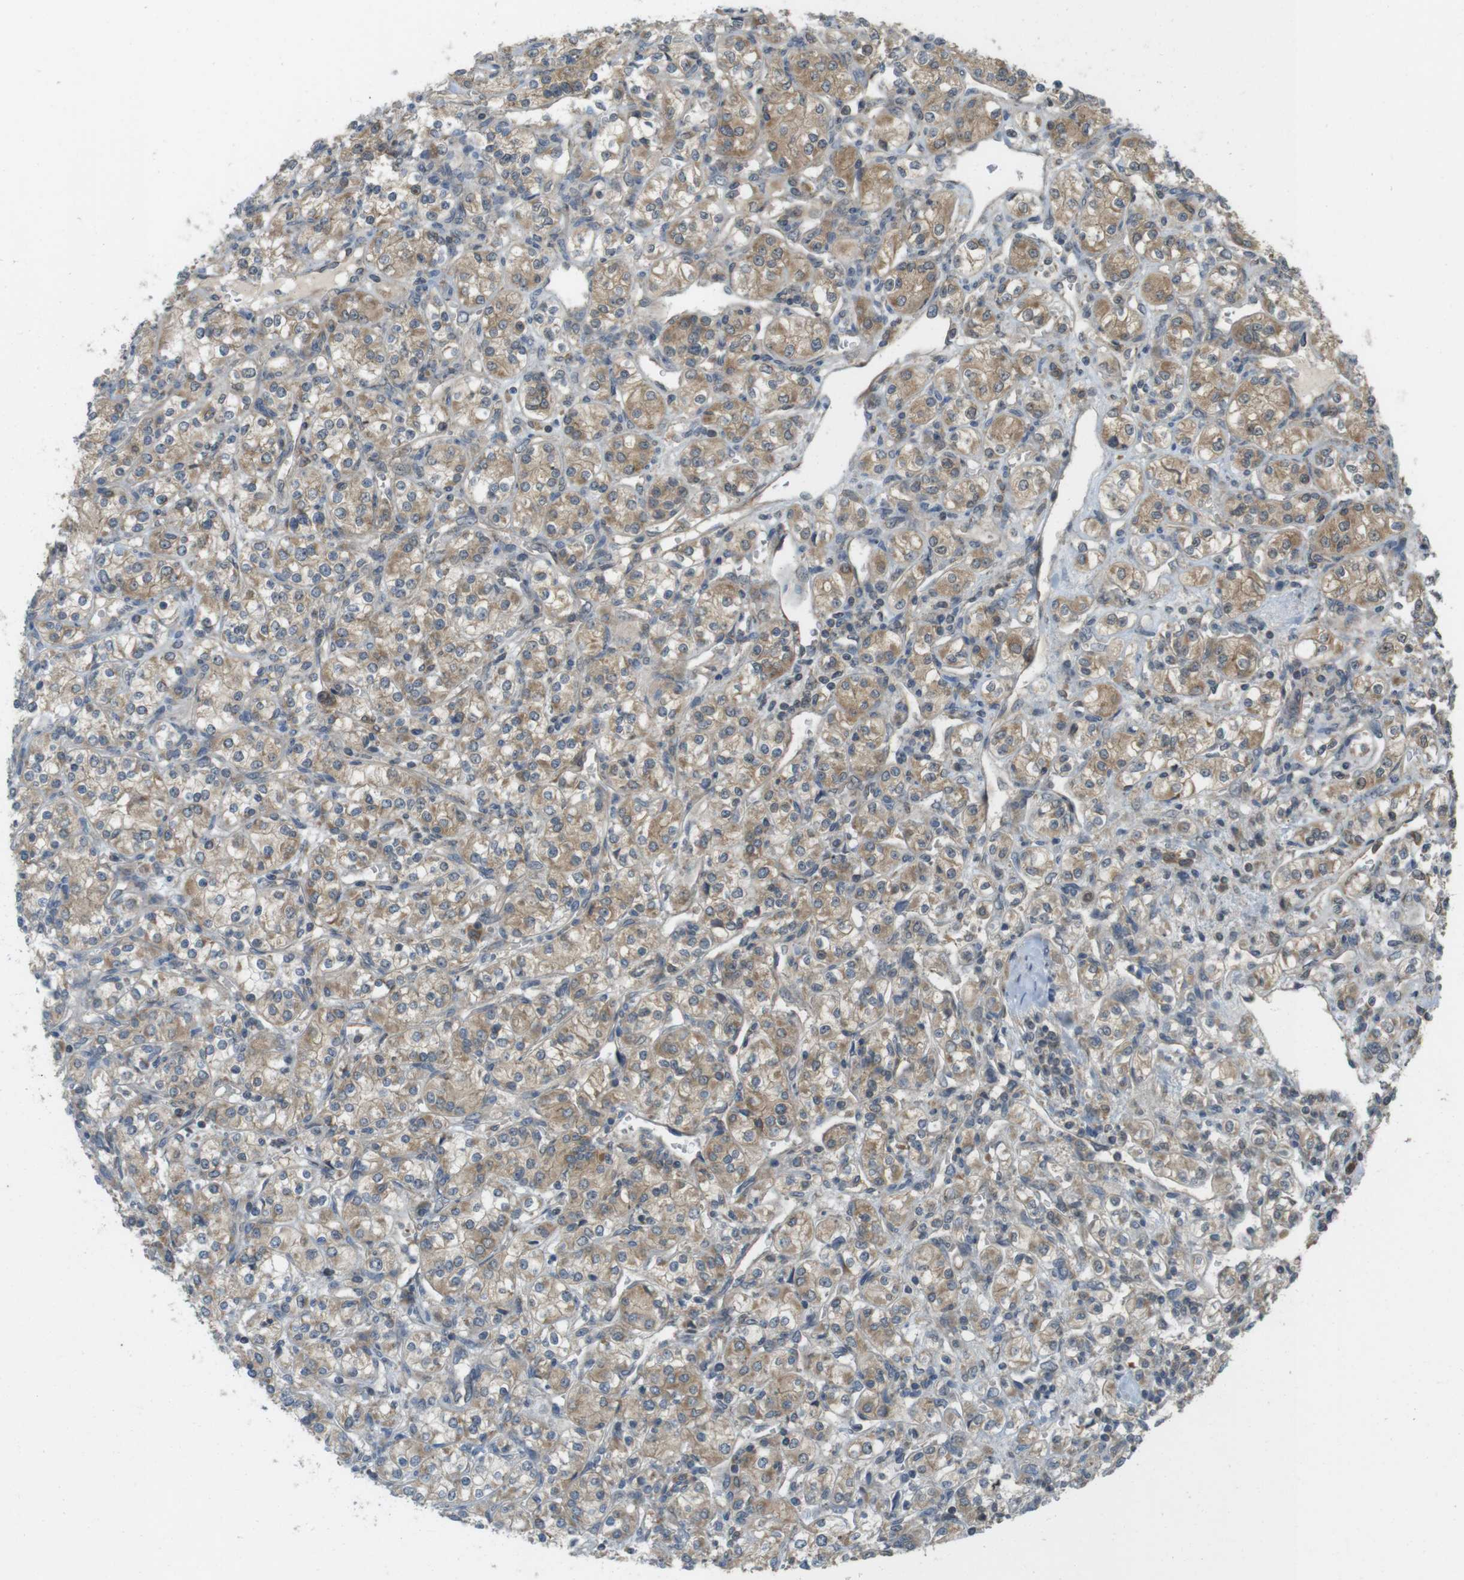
{"staining": {"intensity": "moderate", "quantity": ">75%", "location": "cytoplasmic/membranous"}, "tissue": "renal cancer", "cell_type": "Tumor cells", "image_type": "cancer", "snomed": [{"axis": "morphology", "description": "Adenocarcinoma, NOS"}, {"axis": "topography", "description": "Kidney"}], "caption": "Renal adenocarcinoma stained with a protein marker demonstrates moderate staining in tumor cells.", "gene": "RNF130", "patient": {"sex": "male", "age": 77}}